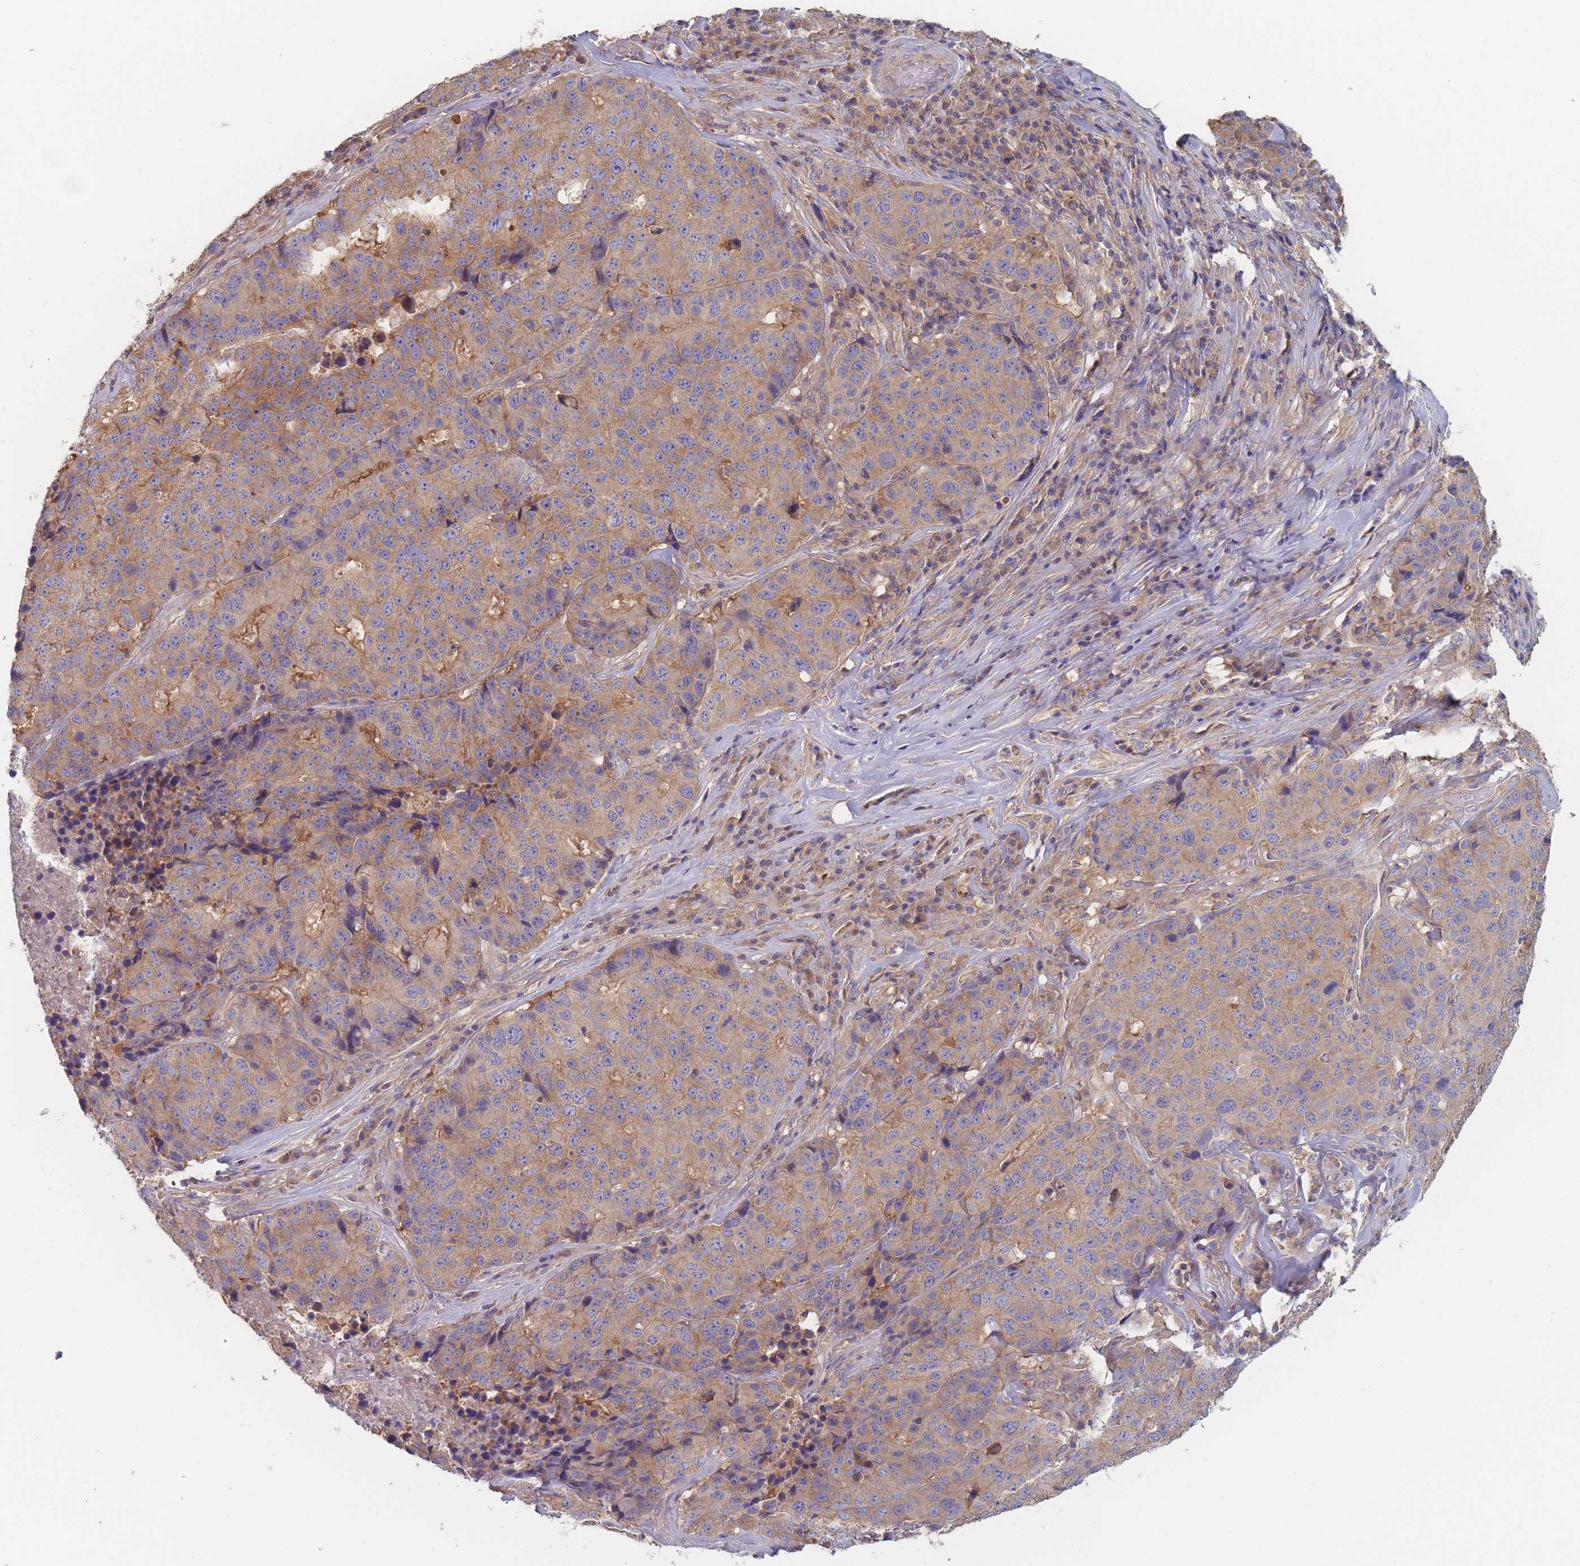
{"staining": {"intensity": "moderate", "quantity": ">75%", "location": "cytoplasmic/membranous"}, "tissue": "stomach cancer", "cell_type": "Tumor cells", "image_type": "cancer", "snomed": [{"axis": "morphology", "description": "Adenocarcinoma, NOS"}, {"axis": "topography", "description": "Stomach"}], "caption": "Immunohistochemistry (IHC) image of neoplastic tissue: stomach cancer (adenocarcinoma) stained using IHC shows medium levels of moderate protein expression localized specifically in the cytoplasmic/membranous of tumor cells, appearing as a cytoplasmic/membranous brown color.", "gene": "EFCC1", "patient": {"sex": "male", "age": 71}}